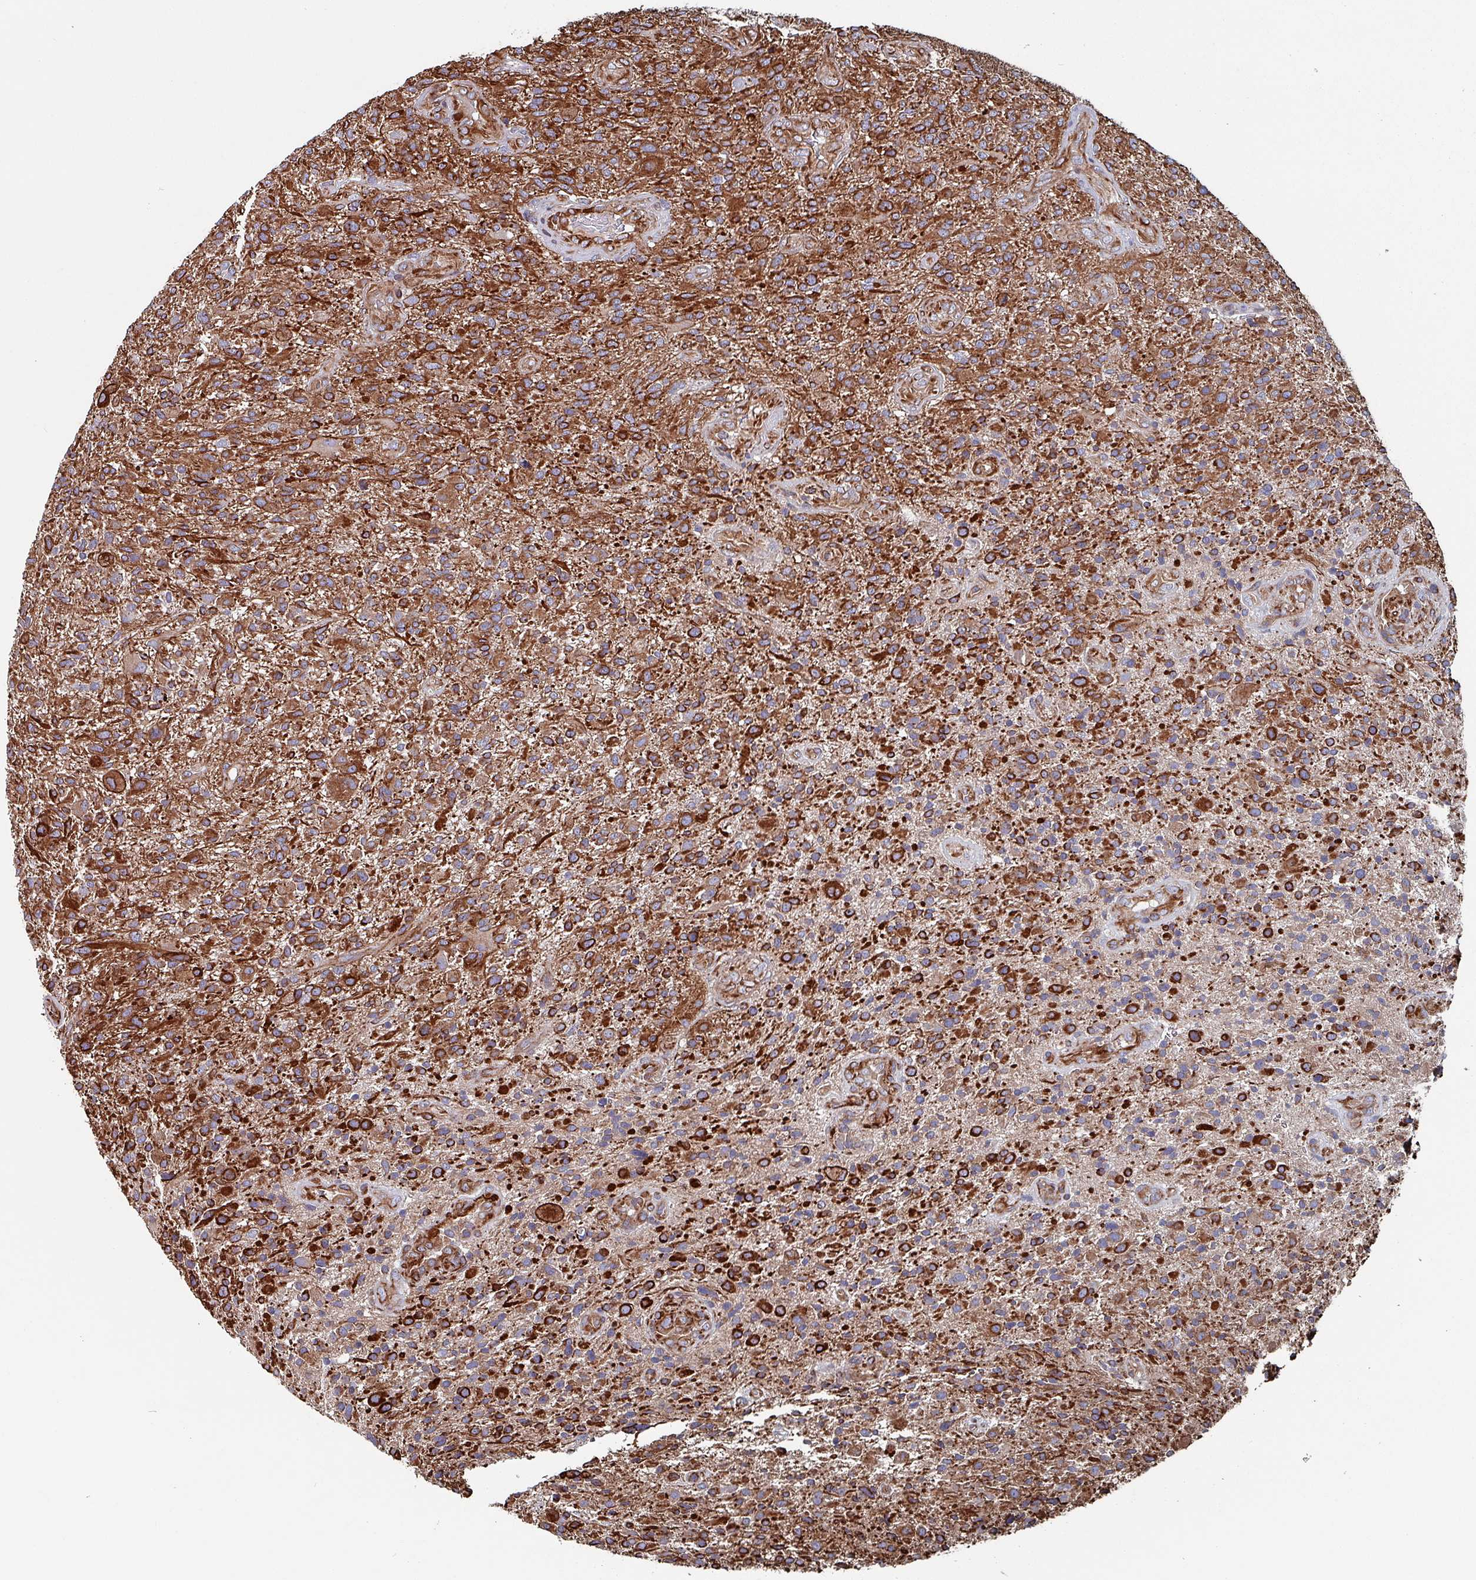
{"staining": {"intensity": "strong", "quantity": "25%-75%", "location": "cytoplasmic/membranous"}, "tissue": "glioma", "cell_type": "Tumor cells", "image_type": "cancer", "snomed": [{"axis": "morphology", "description": "Glioma, malignant, High grade"}, {"axis": "topography", "description": "Brain"}], "caption": "This micrograph reveals glioma stained with immunohistochemistry to label a protein in brown. The cytoplasmic/membranous of tumor cells show strong positivity for the protein. Nuclei are counter-stained blue.", "gene": "ANO10", "patient": {"sex": "male", "age": 47}}